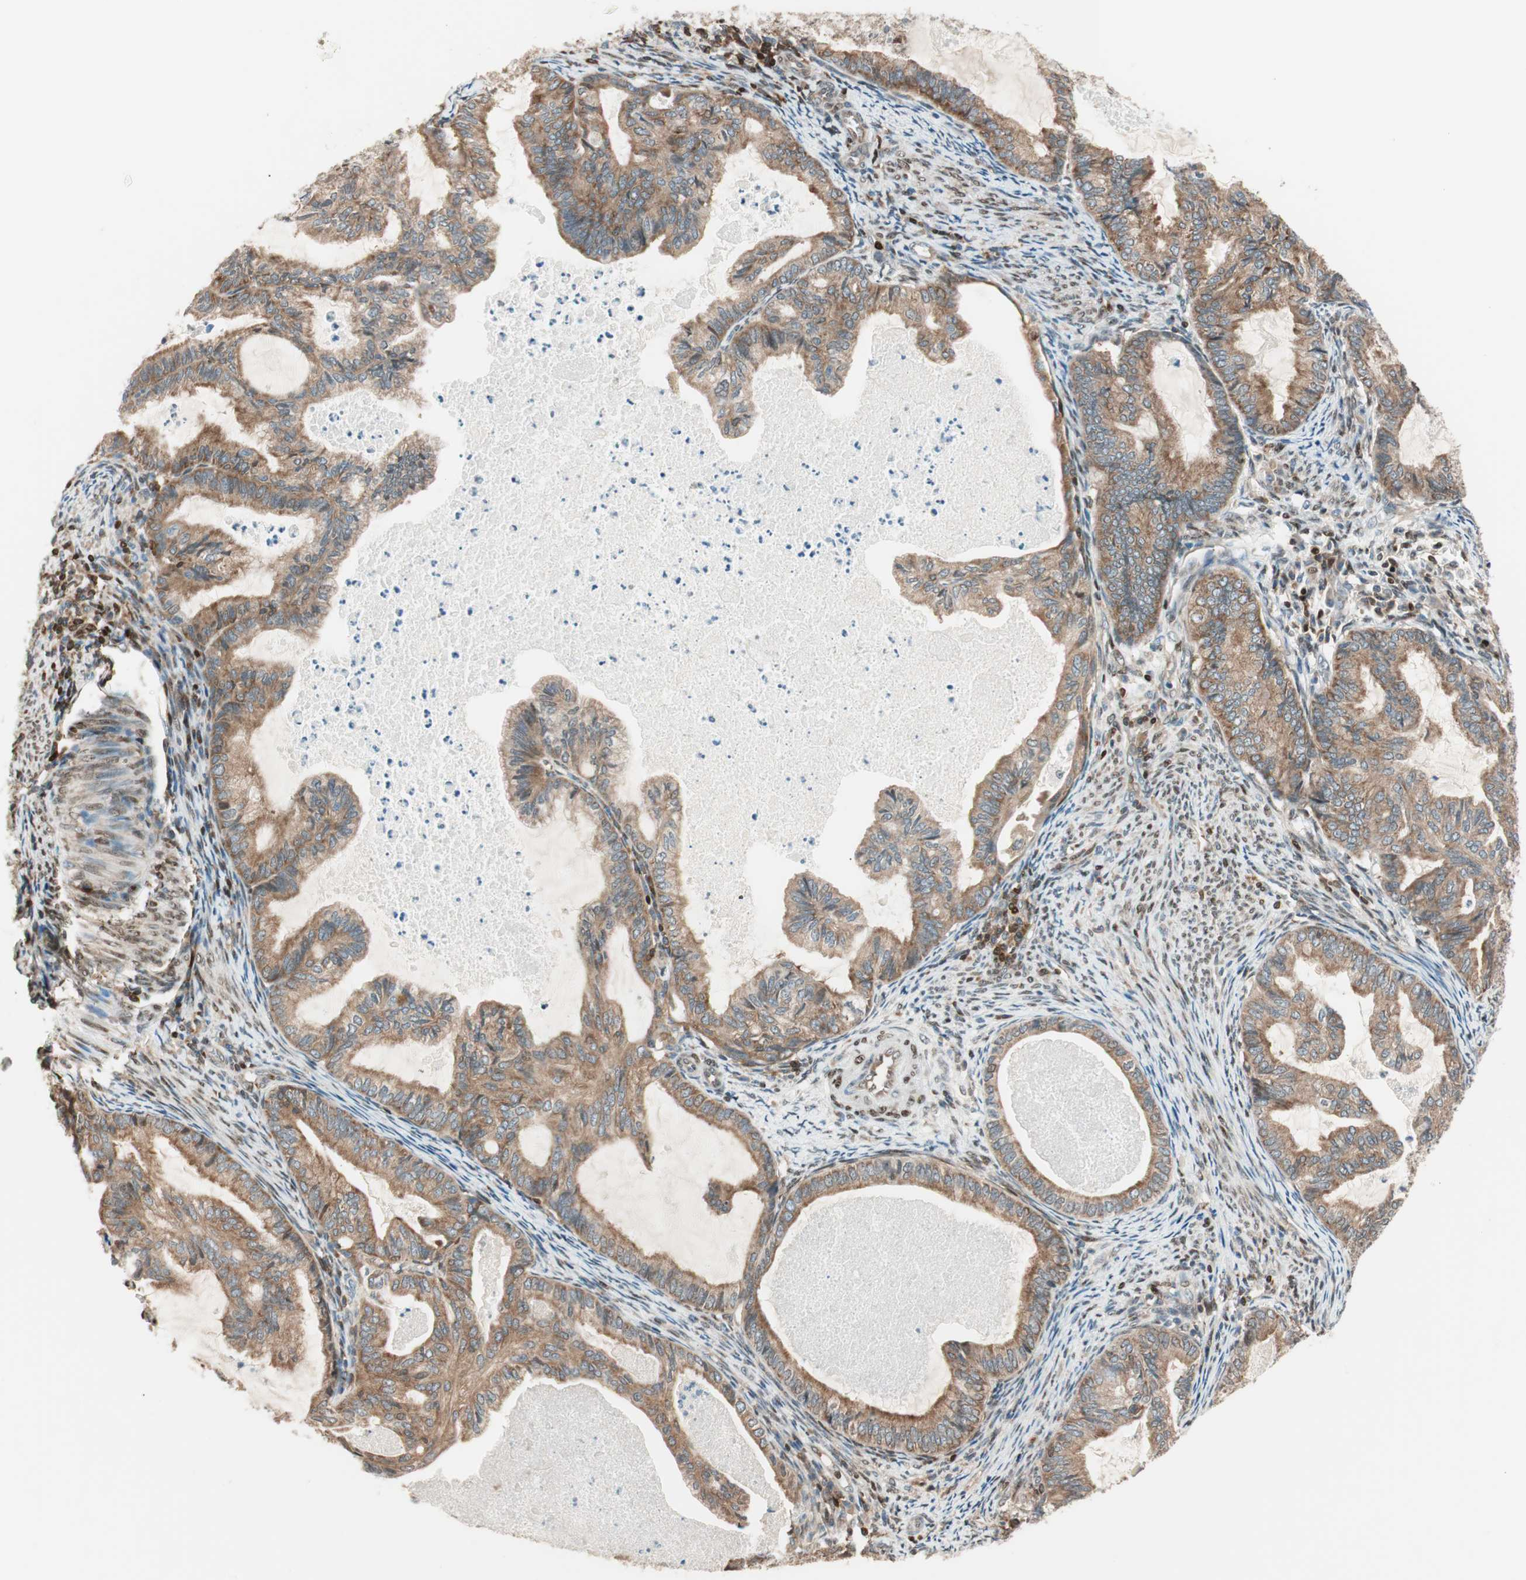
{"staining": {"intensity": "moderate", "quantity": ">75%", "location": "cytoplasmic/membranous"}, "tissue": "cervical cancer", "cell_type": "Tumor cells", "image_type": "cancer", "snomed": [{"axis": "morphology", "description": "Normal tissue, NOS"}, {"axis": "morphology", "description": "Adenocarcinoma, NOS"}, {"axis": "topography", "description": "Cervix"}, {"axis": "topography", "description": "Endometrium"}], "caption": "Human cervical cancer stained with a brown dye shows moderate cytoplasmic/membranous positive staining in approximately >75% of tumor cells.", "gene": "BIN1", "patient": {"sex": "female", "age": 86}}